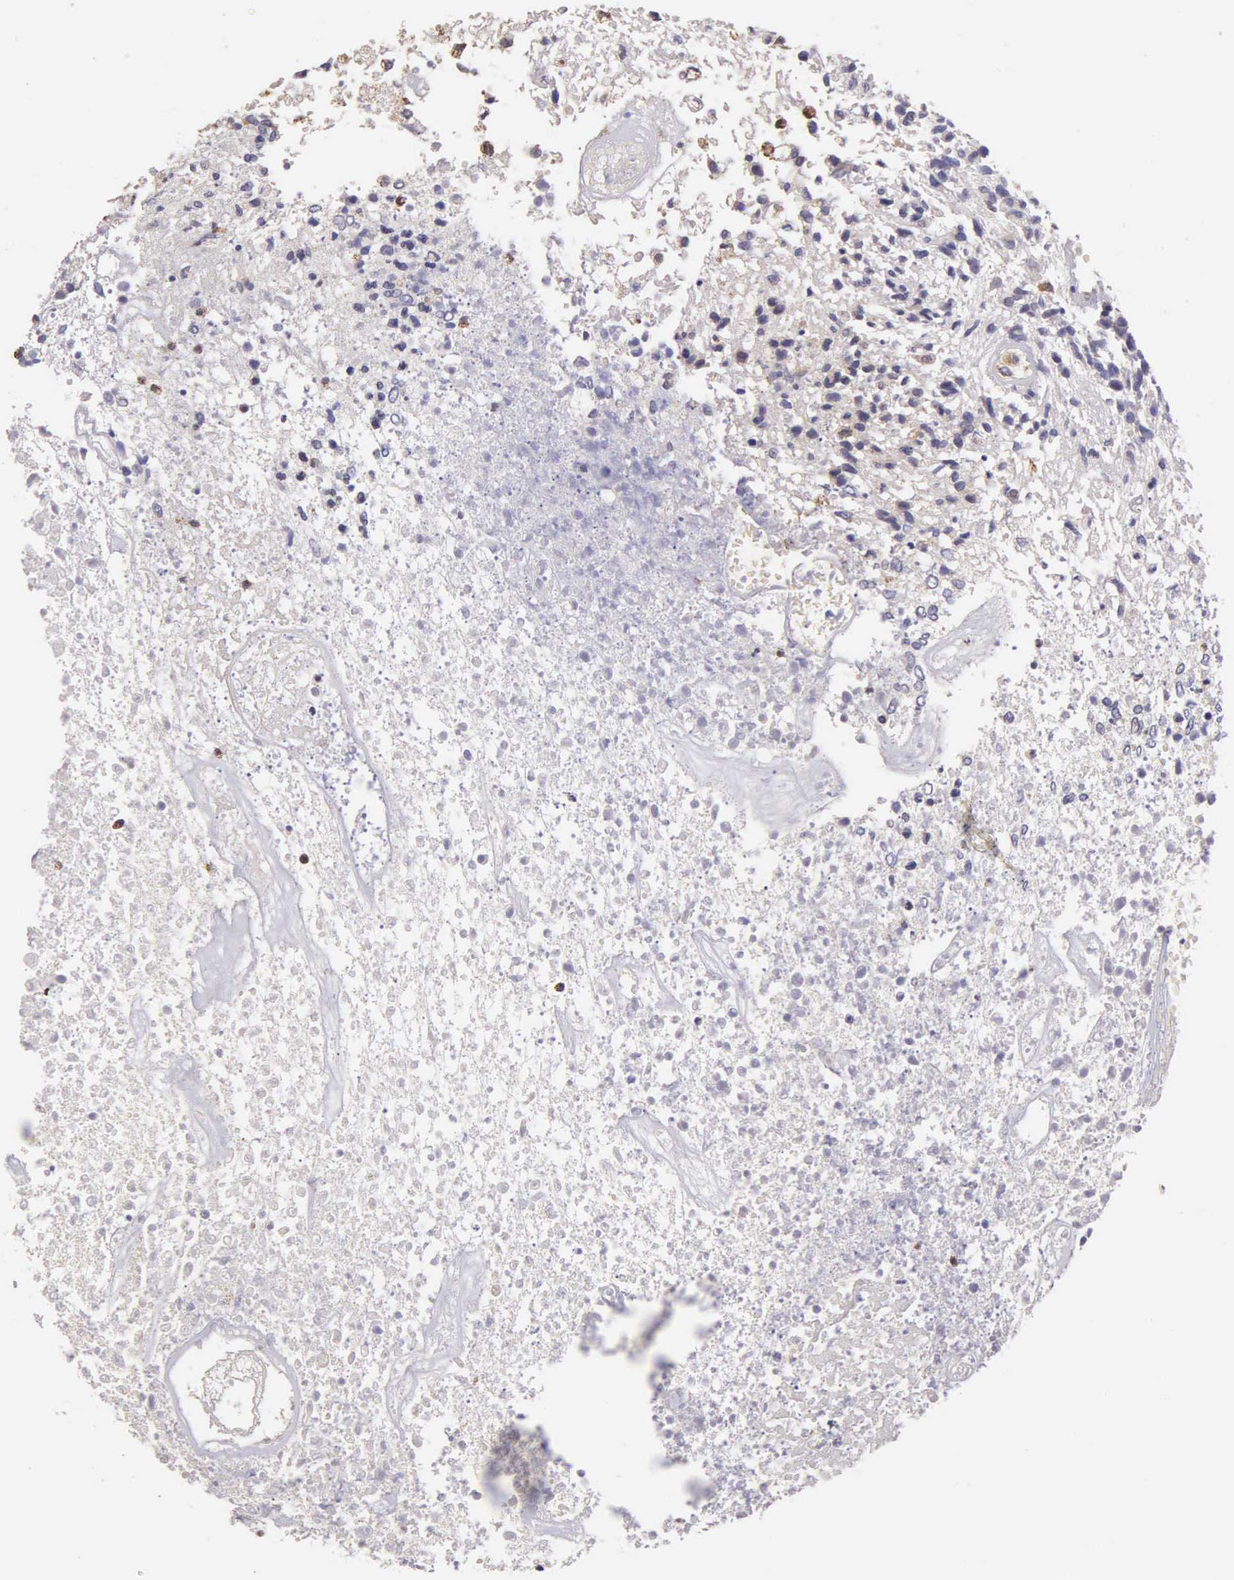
{"staining": {"intensity": "weak", "quantity": "<25%", "location": "cytoplasmic/membranous"}, "tissue": "glioma", "cell_type": "Tumor cells", "image_type": "cancer", "snomed": [{"axis": "morphology", "description": "Glioma, malignant, High grade"}, {"axis": "topography", "description": "Brain"}], "caption": "IHC of human malignant high-grade glioma displays no staining in tumor cells.", "gene": "ESR1", "patient": {"sex": "male", "age": 77}}